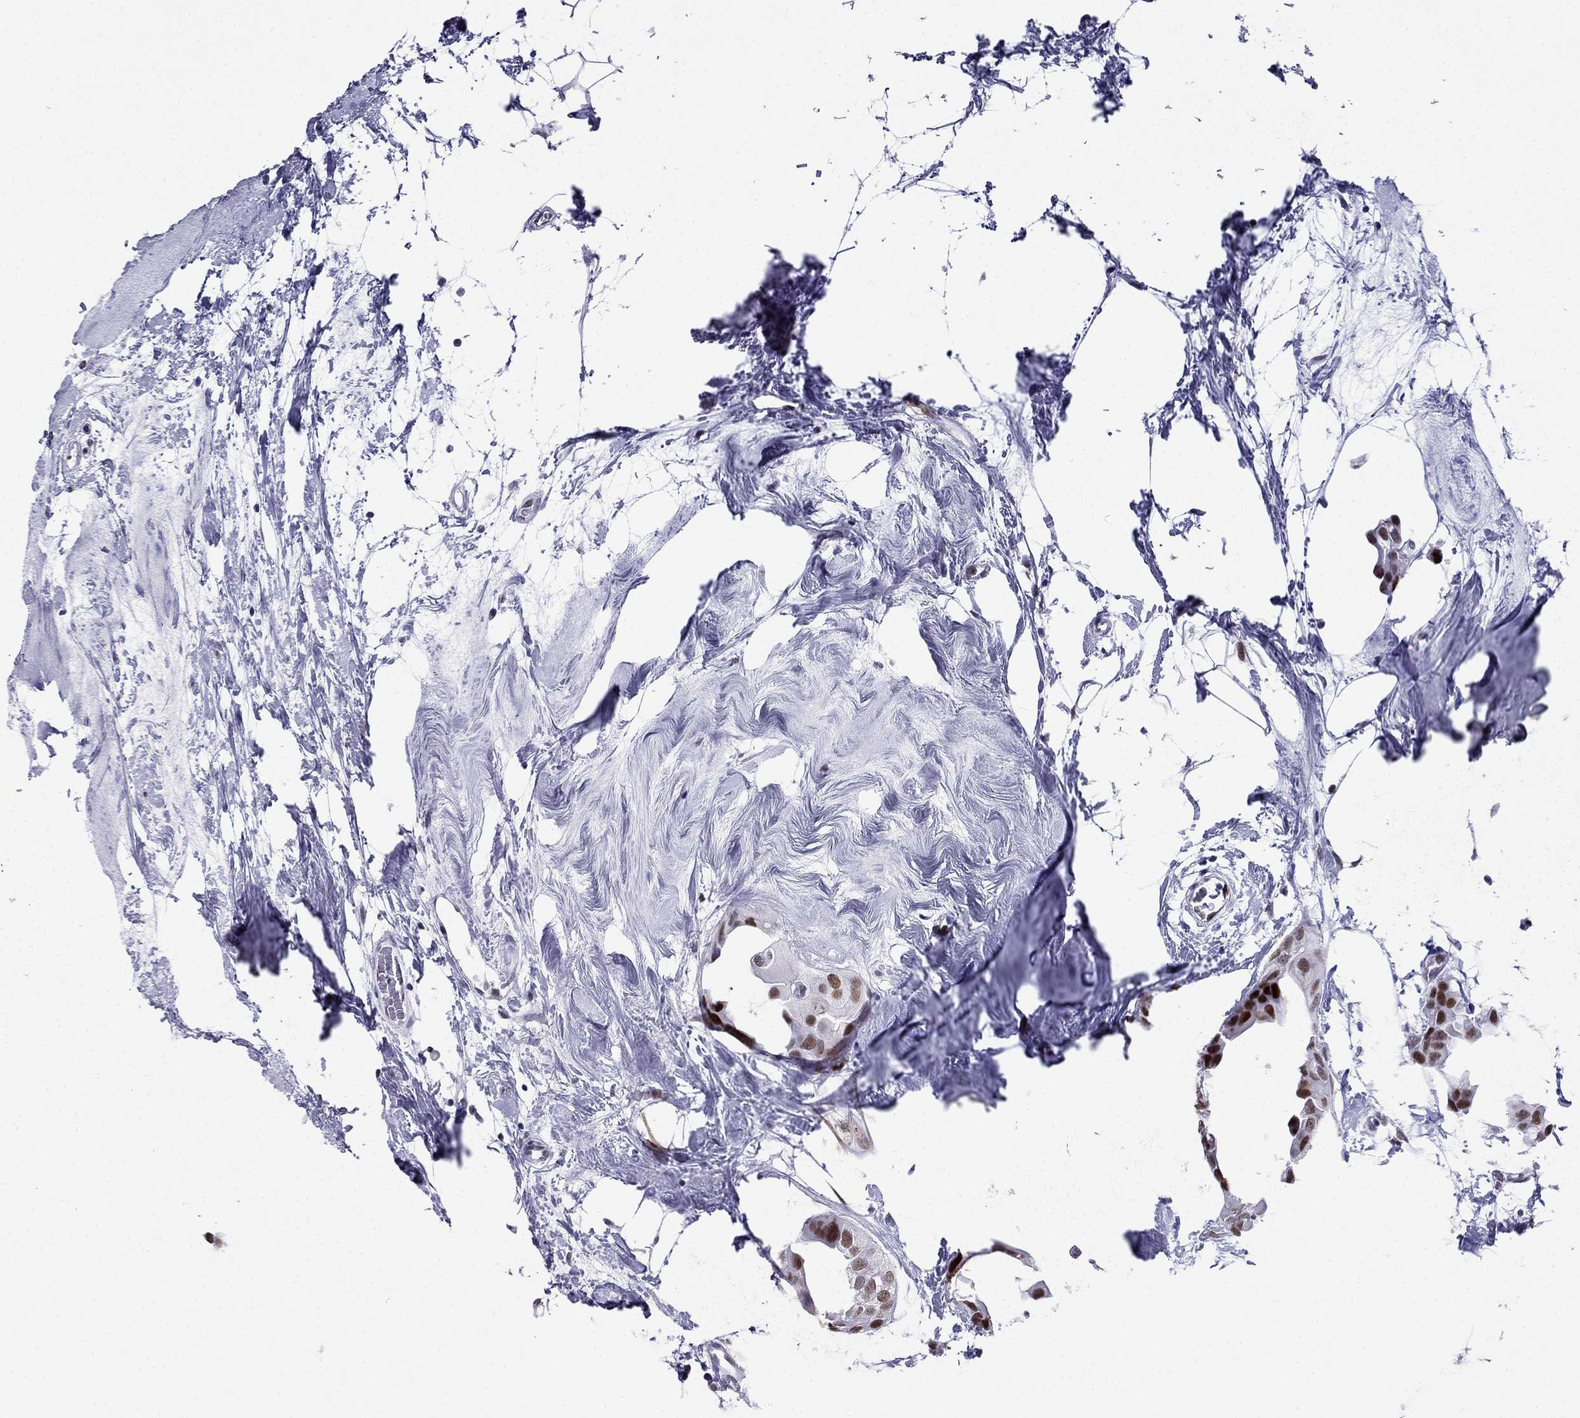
{"staining": {"intensity": "strong", "quantity": ">75%", "location": "nuclear"}, "tissue": "breast cancer", "cell_type": "Tumor cells", "image_type": "cancer", "snomed": [{"axis": "morphology", "description": "Normal tissue, NOS"}, {"axis": "morphology", "description": "Duct carcinoma"}, {"axis": "topography", "description": "Breast"}], "caption": "Immunohistochemical staining of human breast cancer shows high levels of strong nuclear protein staining in about >75% of tumor cells. Immunohistochemistry (ihc) stains the protein in brown and the nuclei are stained blue.", "gene": "PPM1G", "patient": {"sex": "female", "age": 40}}